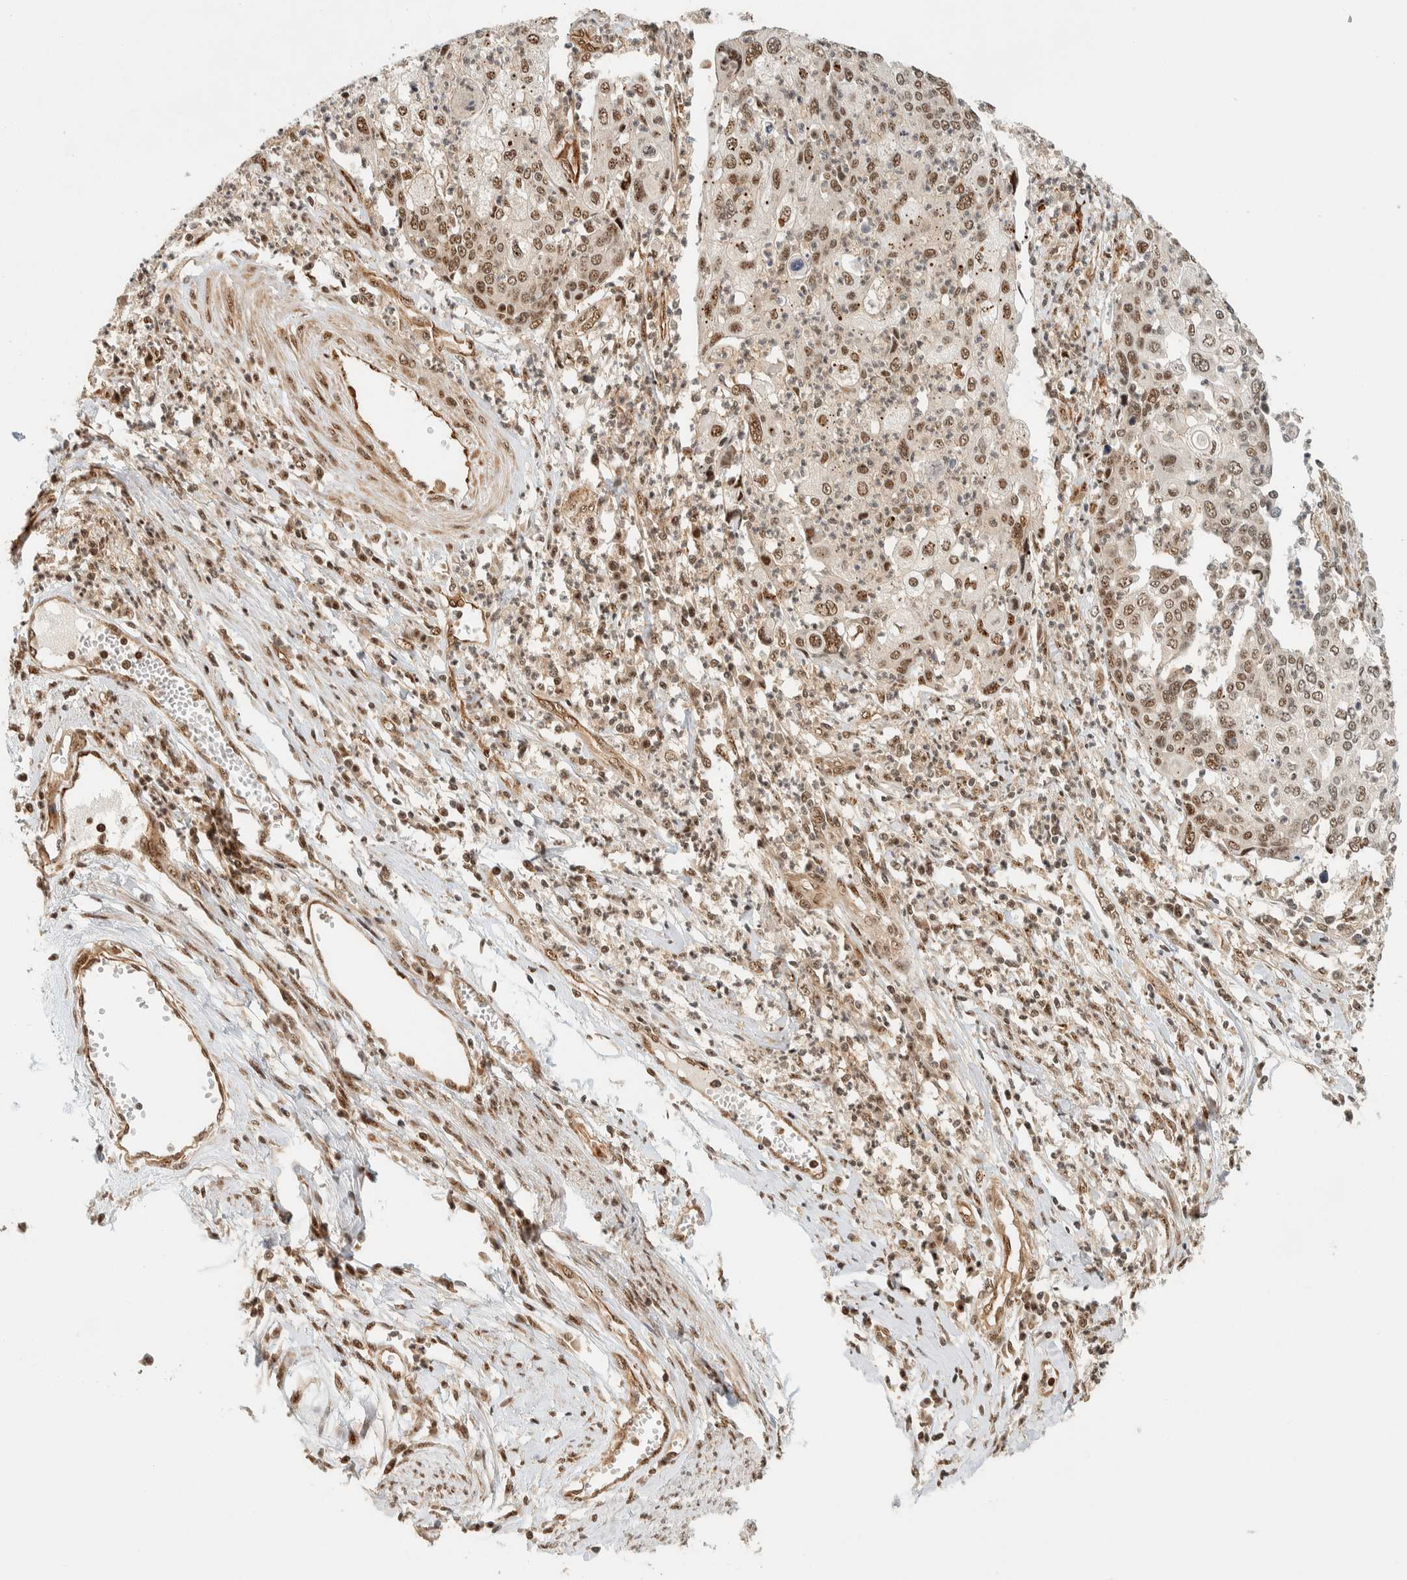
{"staining": {"intensity": "moderate", "quantity": ">75%", "location": "nuclear"}, "tissue": "cervical cancer", "cell_type": "Tumor cells", "image_type": "cancer", "snomed": [{"axis": "morphology", "description": "Squamous cell carcinoma, NOS"}, {"axis": "topography", "description": "Cervix"}], "caption": "This is a histology image of immunohistochemistry (IHC) staining of cervical squamous cell carcinoma, which shows moderate expression in the nuclear of tumor cells.", "gene": "SIK1", "patient": {"sex": "female", "age": 40}}